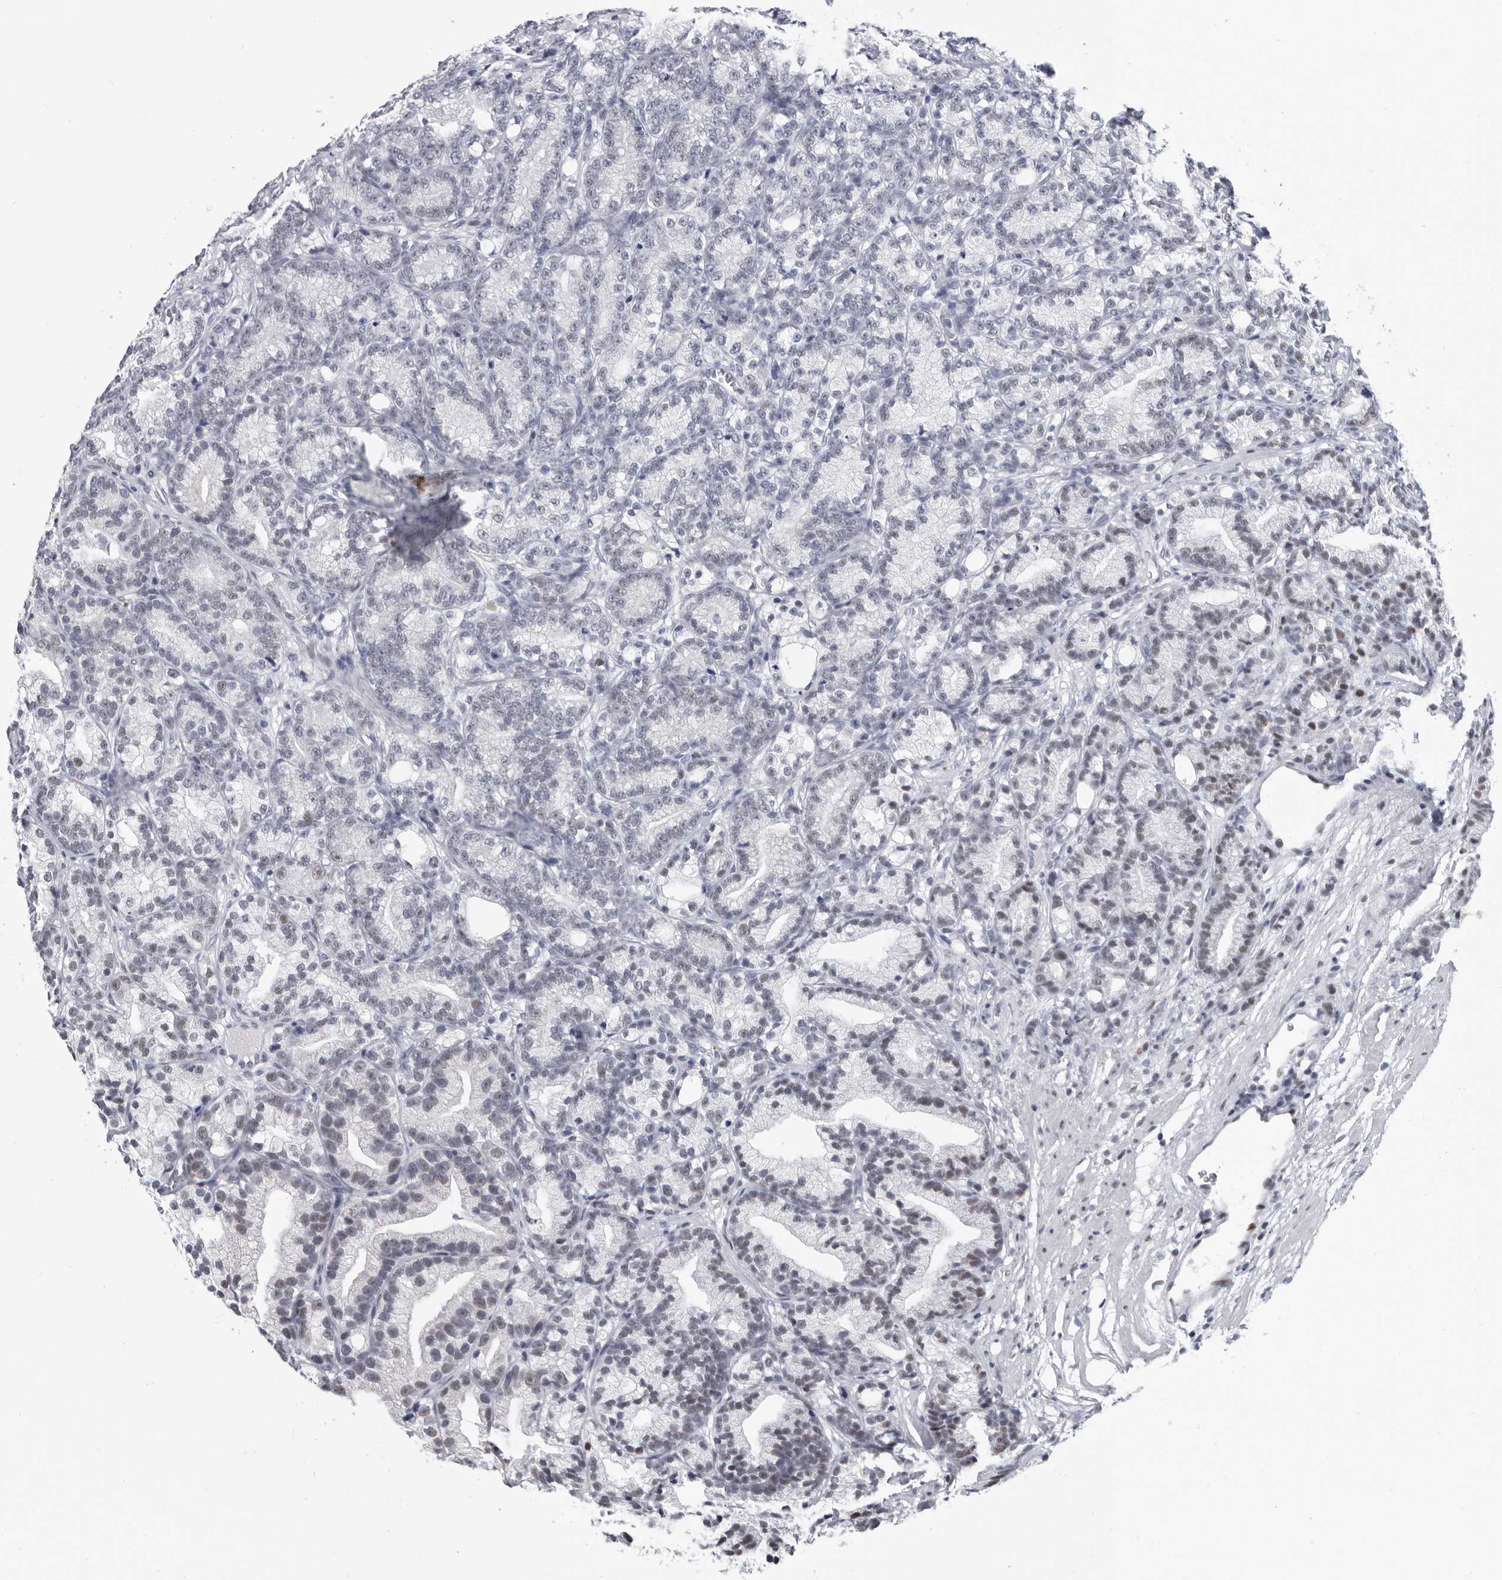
{"staining": {"intensity": "moderate", "quantity": "<25%", "location": "nuclear"}, "tissue": "prostate cancer", "cell_type": "Tumor cells", "image_type": "cancer", "snomed": [{"axis": "morphology", "description": "Adenocarcinoma, Low grade"}, {"axis": "topography", "description": "Prostate"}], "caption": "DAB (3,3'-diaminobenzidine) immunohistochemical staining of low-grade adenocarcinoma (prostate) demonstrates moderate nuclear protein staining in about <25% of tumor cells. (Brightfield microscopy of DAB IHC at high magnification).", "gene": "WRAP73", "patient": {"sex": "male", "age": 89}}